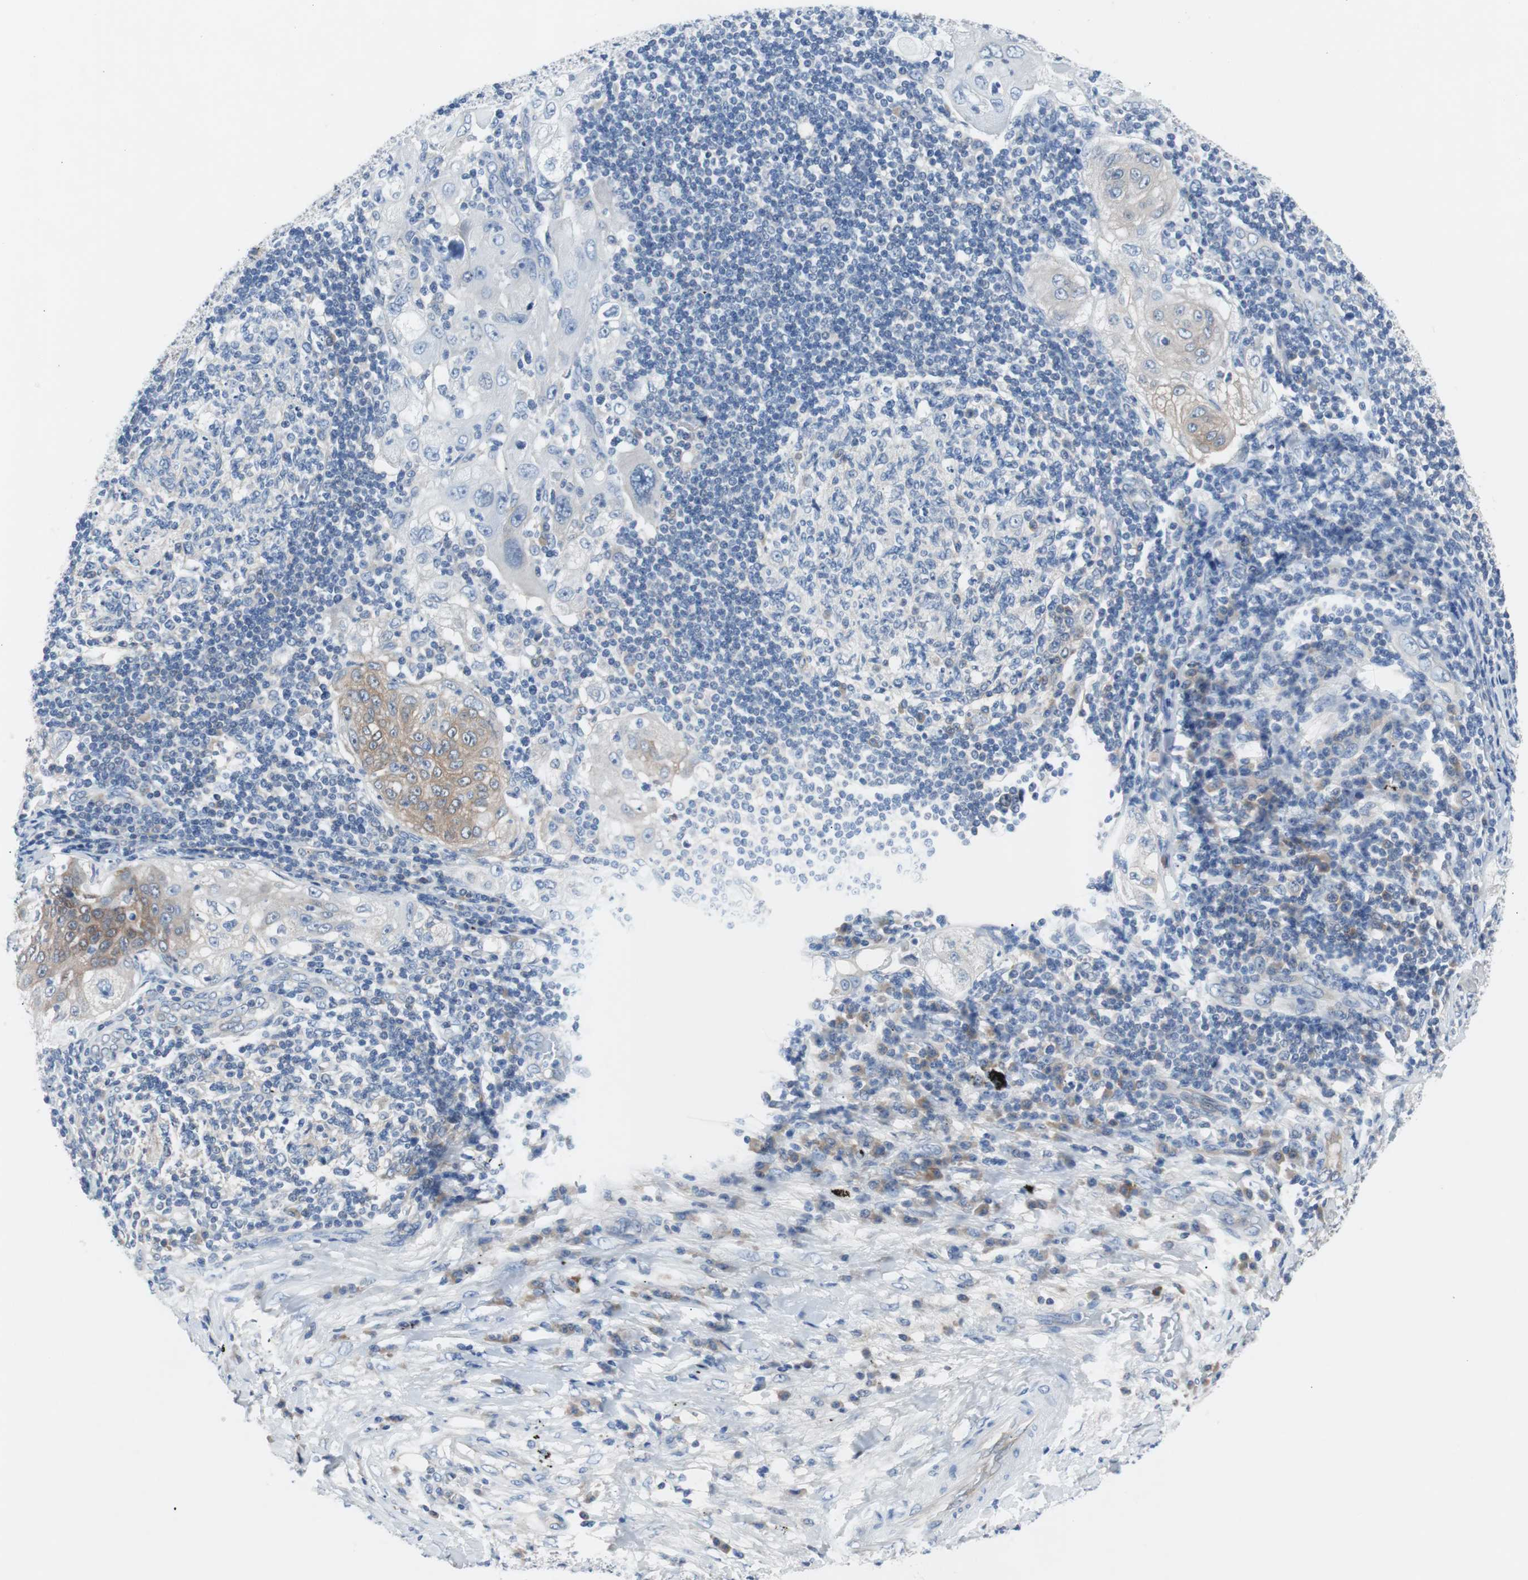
{"staining": {"intensity": "weak", "quantity": "25%-75%", "location": "cytoplasmic/membranous"}, "tissue": "lung cancer", "cell_type": "Tumor cells", "image_type": "cancer", "snomed": [{"axis": "morphology", "description": "Inflammation, NOS"}, {"axis": "morphology", "description": "Squamous cell carcinoma, NOS"}, {"axis": "topography", "description": "Lymph node"}, {"axis": "topography", "description": "Soft tissue"}, {"axis": "topography", "description": "Lung"}], "caption": "High-magnification brightfield microscopy of lung cancer stained with DAB (3,3'-diaminobenzidine) (brown) and counterstained with hematoxylin (blue). tumor cells exhibit weak cytoplasmic/membranous expression is seen in about25%-75% of cells. (DAB = brown stain, brightfield microscopy at high magnification).", "gene": "EEF2K", "patient": {"sex": "male", "age": 66}}